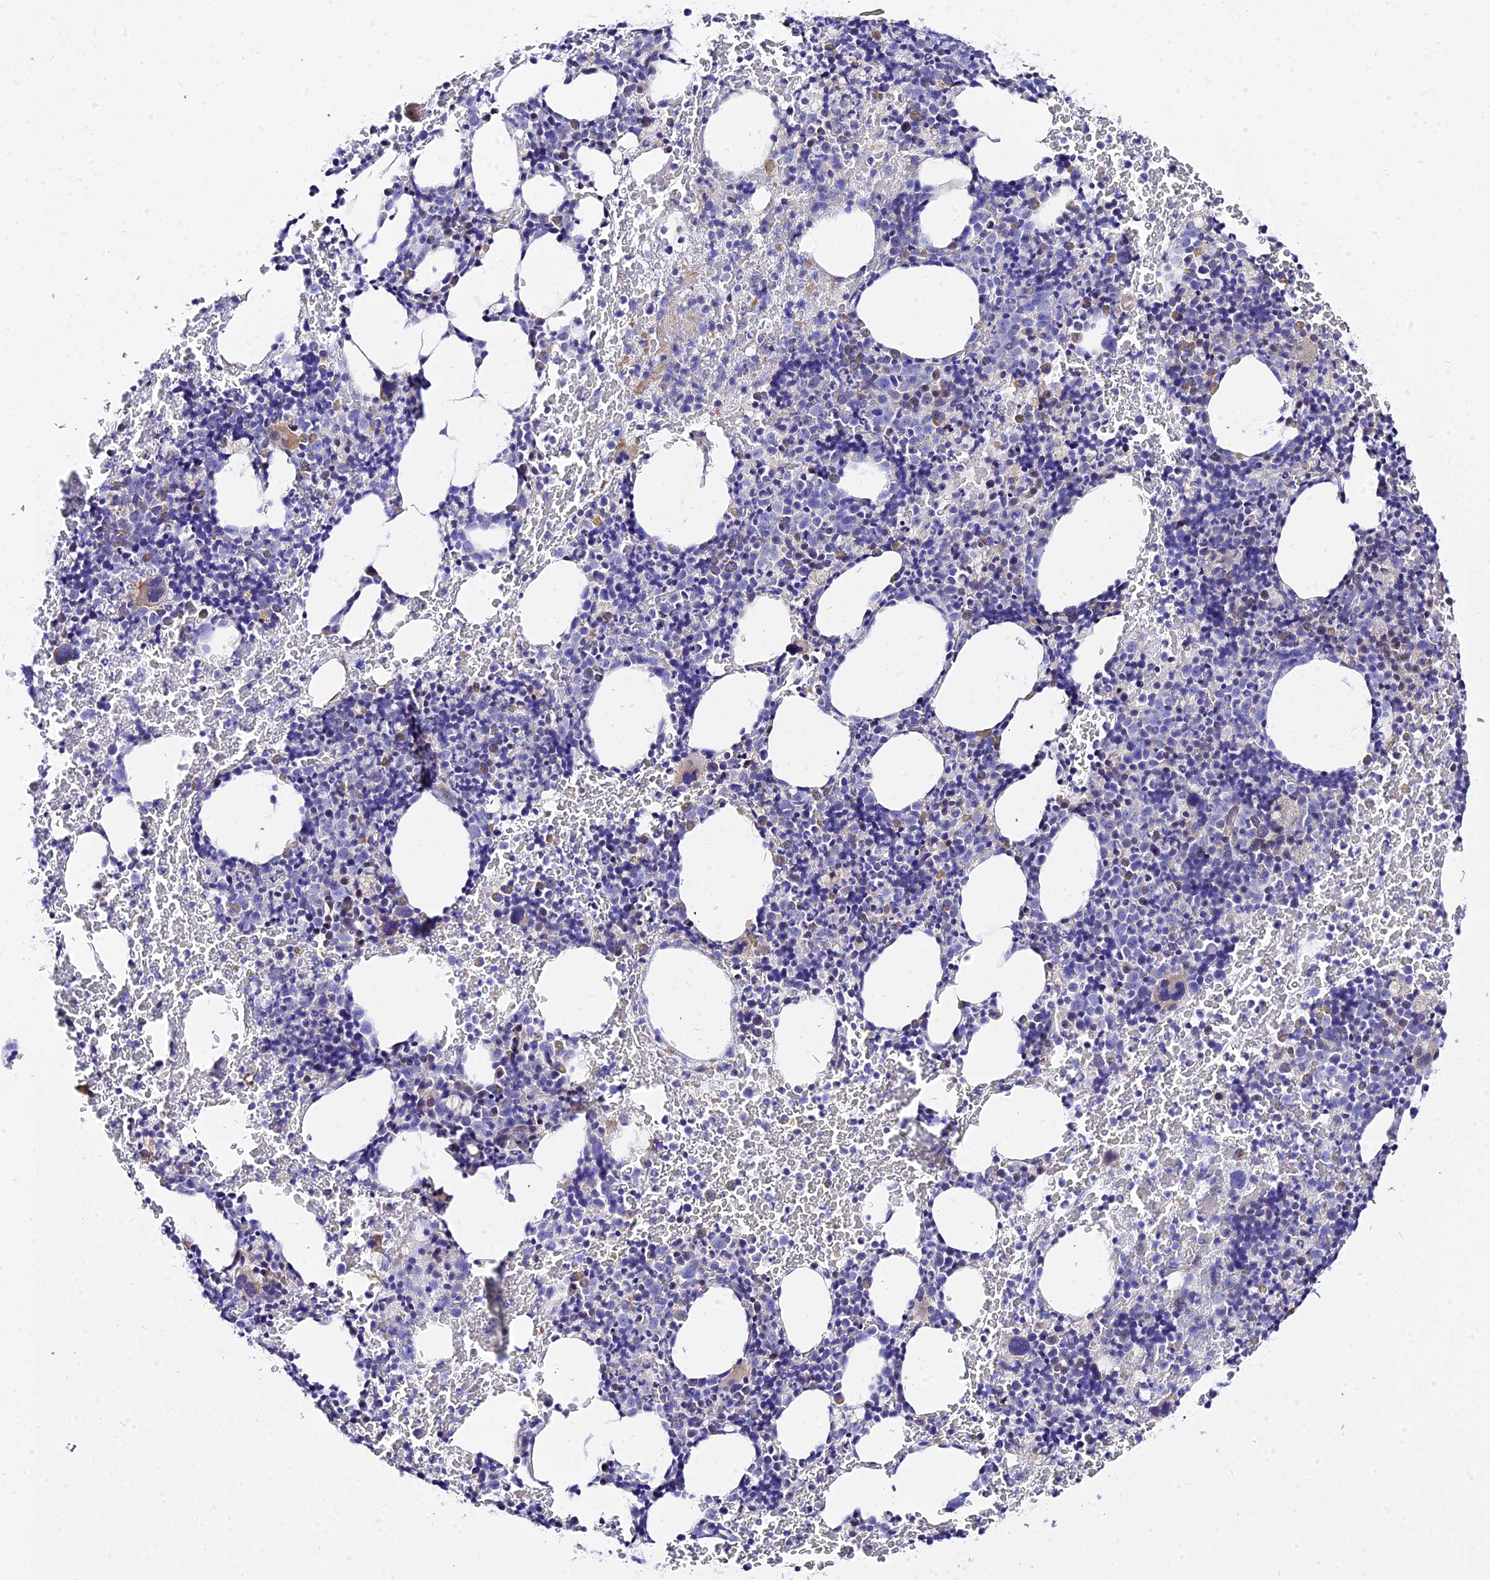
{"staining": {"intensity": "moderate", "quantity": "<25%", "location": "cytoplasmic/membranous,nuclear"}, "tissue": "bone marrow", "cell_type": "Hematopoietic cells", "image_type": "normal", "snomed": [{"axis": "morphology", "description": "Normal tissue, NOS"}, {"axis": "morphology", "description": "Inflammation, NOS"}, {"axis": "topography", "description": "Bone marrow"}], "caption": "This is a photomicrograph of immunohistochemistry (IHC) staining of unremarkable bone marrow, which shows moderate expression in the cytoplasmic/membranous,nuclear of hematopoietic cells.", "gene": "ZNF628", "patient": {"sex": "male", "age": 72}}